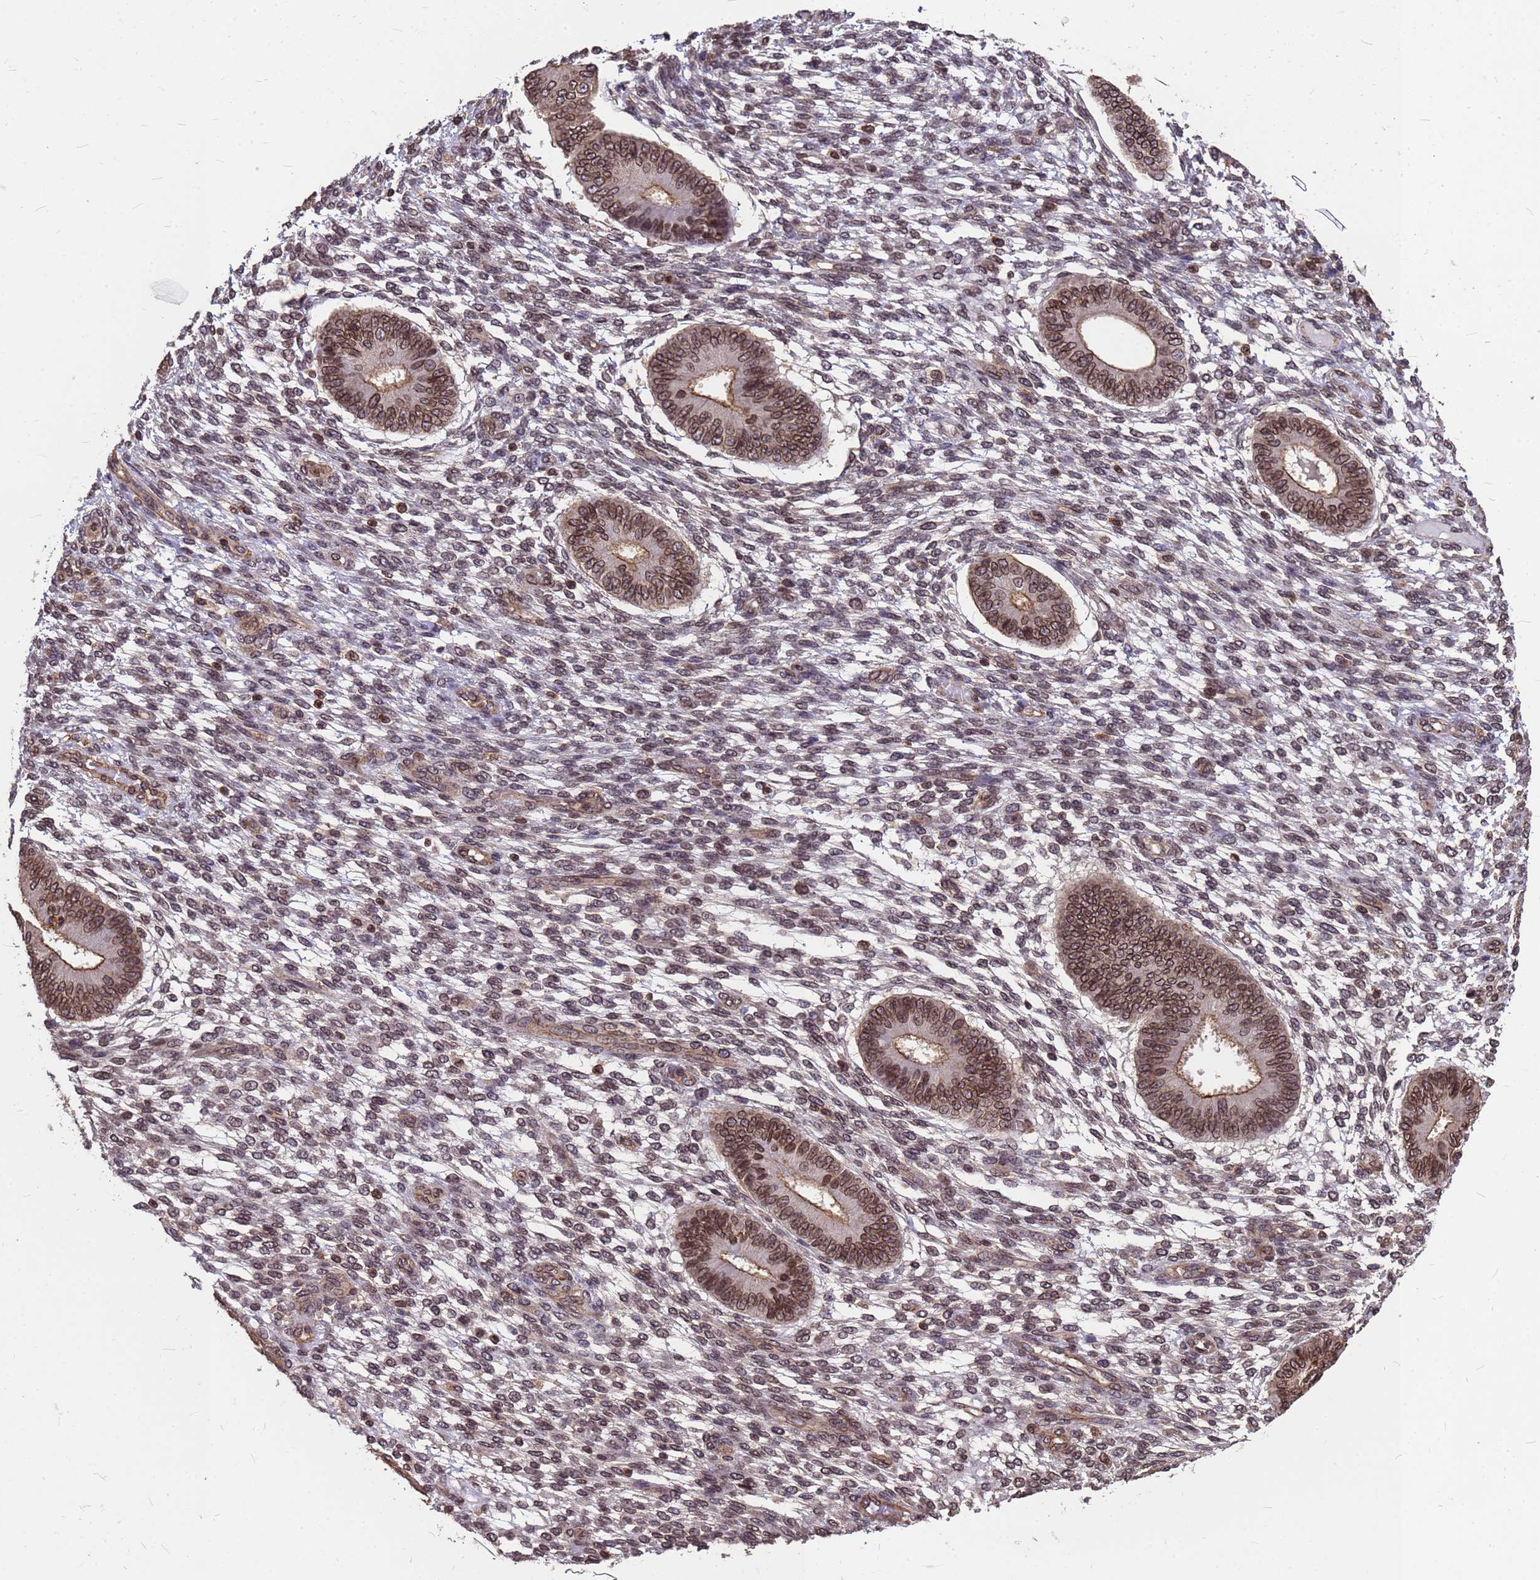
{"staining": {"intensity": "moderate", "quantity": "25%-75%", "location": "nuclear"}, "tissue": "endometrium", "cell_type": "Cells in endometrial stroma", "image_type": "normal", "snomed": [{"axis": "morphology", "description": "Normal tissue, NOS"}, {"axis": "topography", "description": "Endometrium"}], "caption": "Brown immunohistochemical staining in benign human endometrium exhibits moderate nuclear expression in approximately 25%-75% of cells in endometrial stroma. (DAB IHC, brown staining for protein, blue staining for nuclei).", "gene": "C1orf35", "patient": {"sex": "female", "age": 49}}